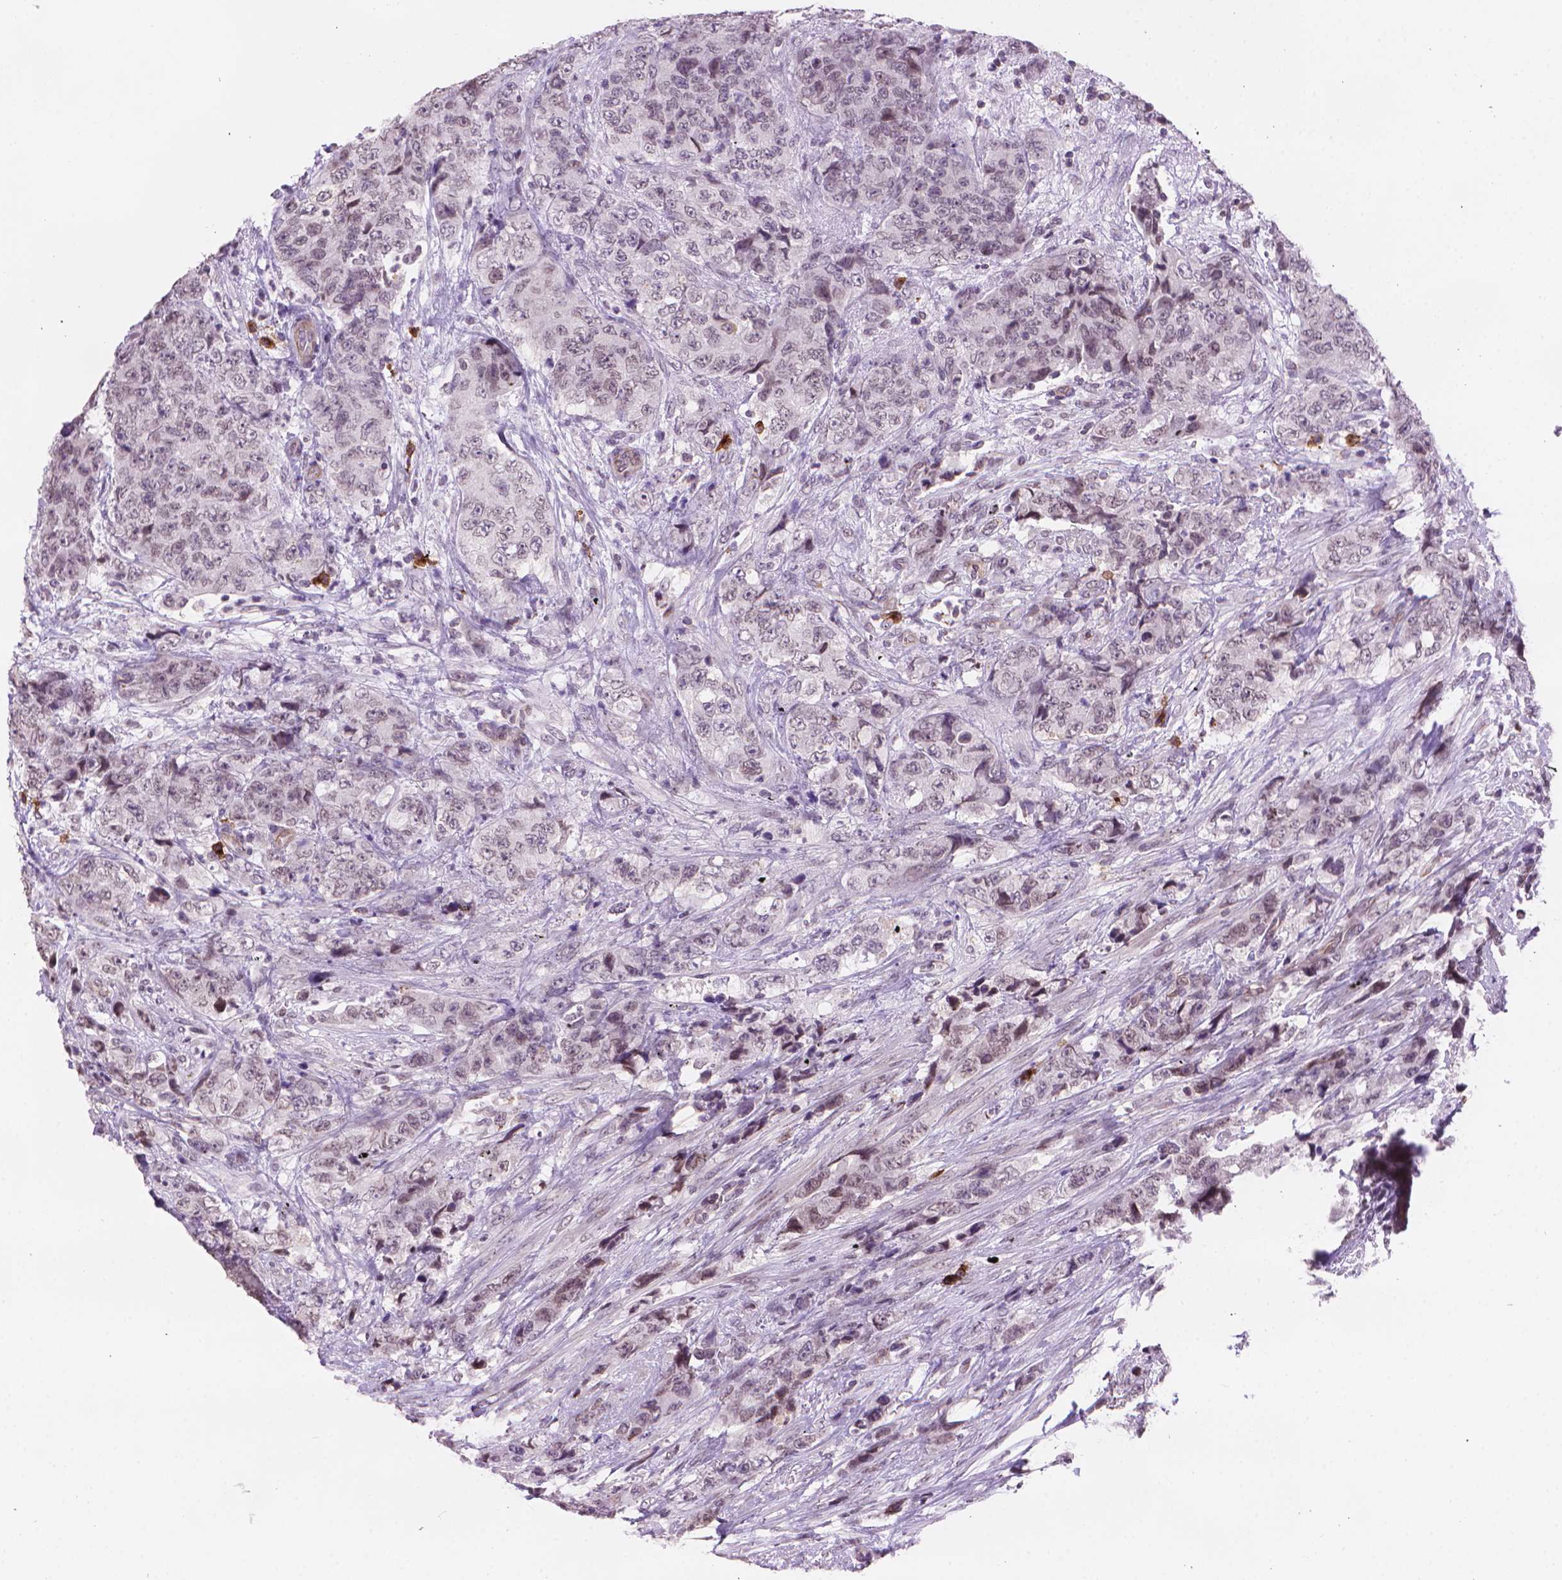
{"staining": {"intensity": "weak", "quantity": "<25%", "location": "nuclear"}, "tissue": "urothelial cancer", "cell_type": "Tumor cells", "image_type": "cancer", "snomed": [{"axis": "morphology", "description": "Urothelial carcinoma, High grade"}, {"axis": "topography", "description": "Urinary bladder"}], "caption": "An immunohistochemistry histopathology image of urothelial cancer is shown. There is no staining in tumor cells of urothelial cancer.", "gene": "TMEM184A", "patient": {"sex": "female", "age": 78}}